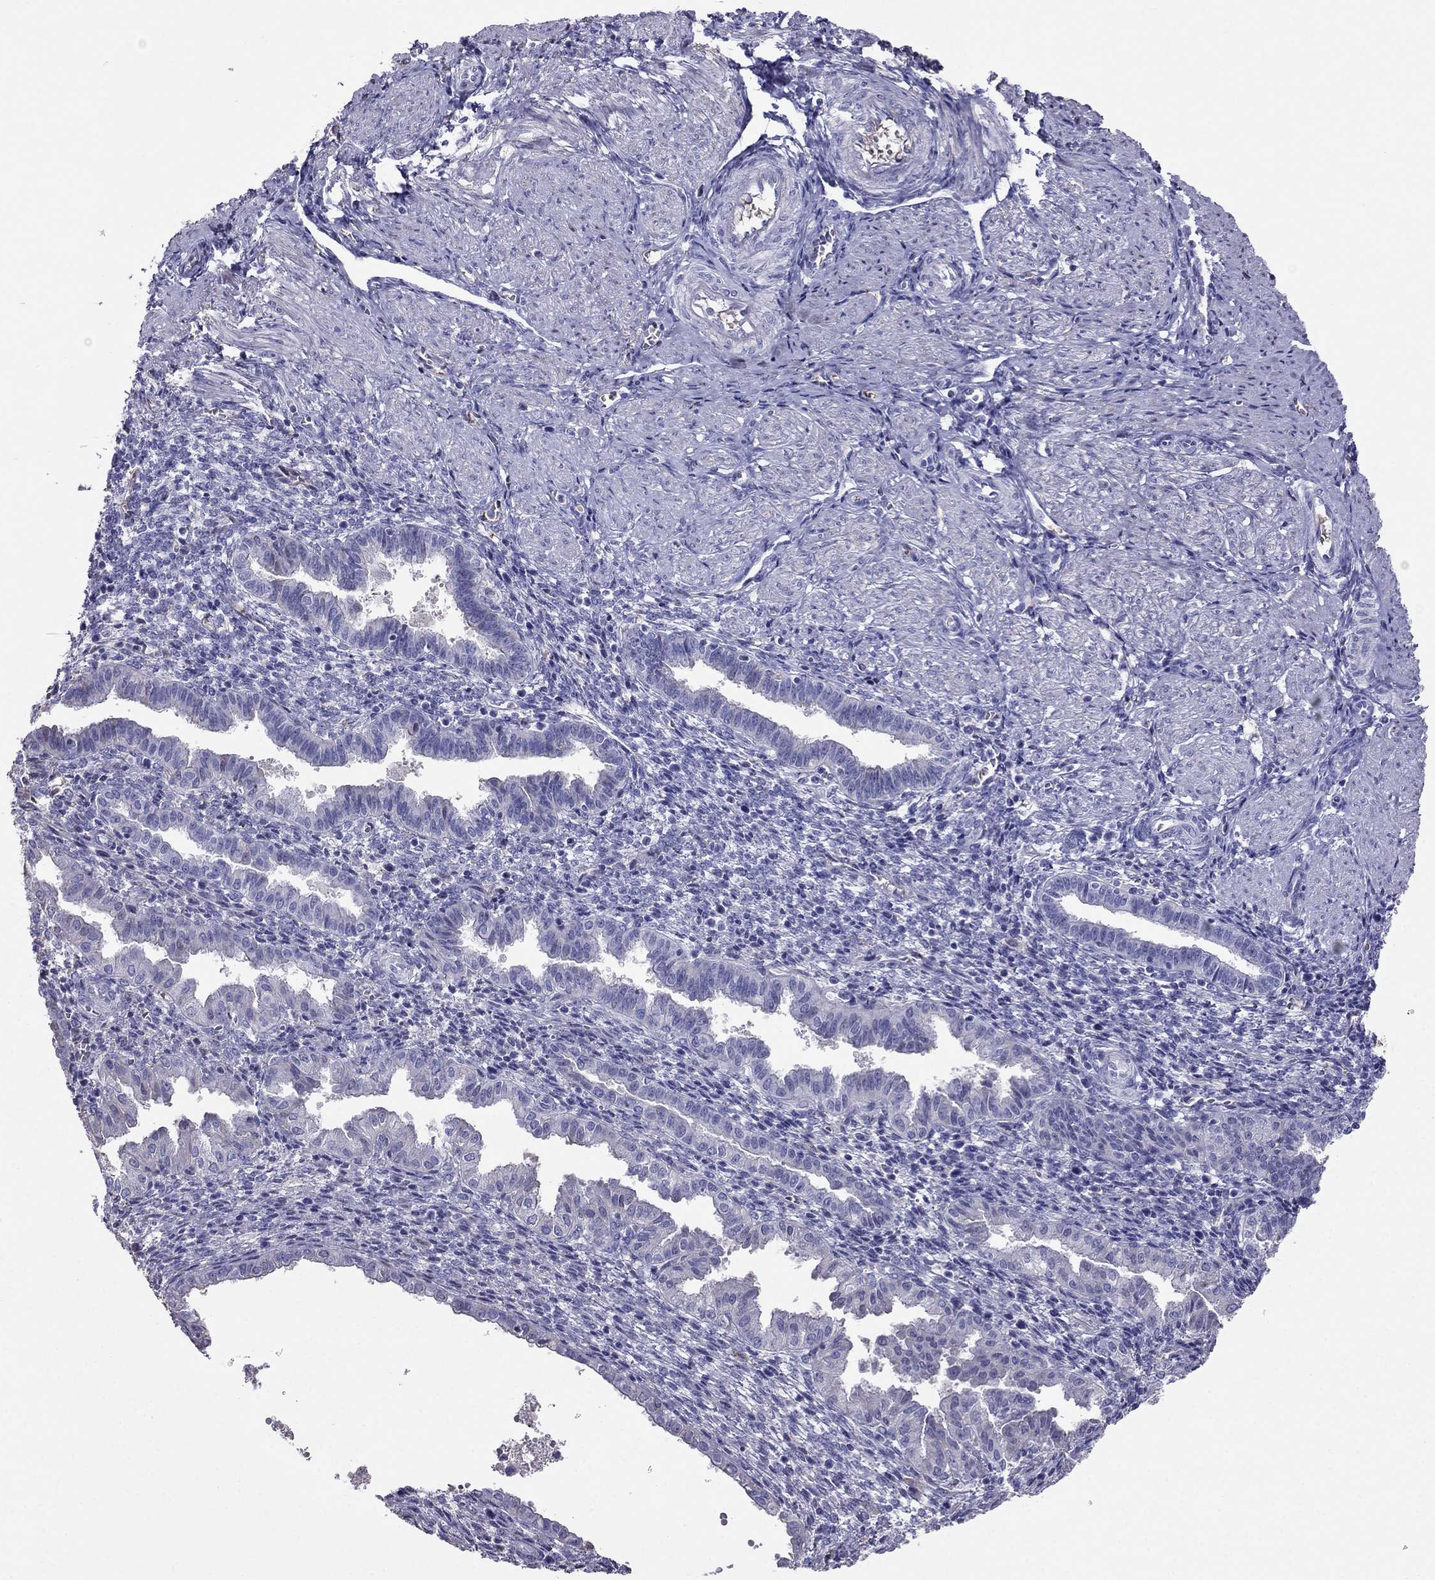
{"staining": {"intensity": "negative", "quantity": "none", "location": "none"}, "tissue": "endometrium", "cell_type": "Cells in endometrial stroma", "image_type": "normal", "snomed": [{"axis": "morphology", "description": "Normal tissue, NOS"}, {"axis": "topography", "description": "Endometrium"}], "caption": "This photomicrograph is of normal endometrium stained with IHC to label a protein in brown with the nuclei are counter-stained blue. There is no staining in cells in endometrial stroma.", "gene": "TBC1D21", "patient": {"sex": "female", "age": 37}}